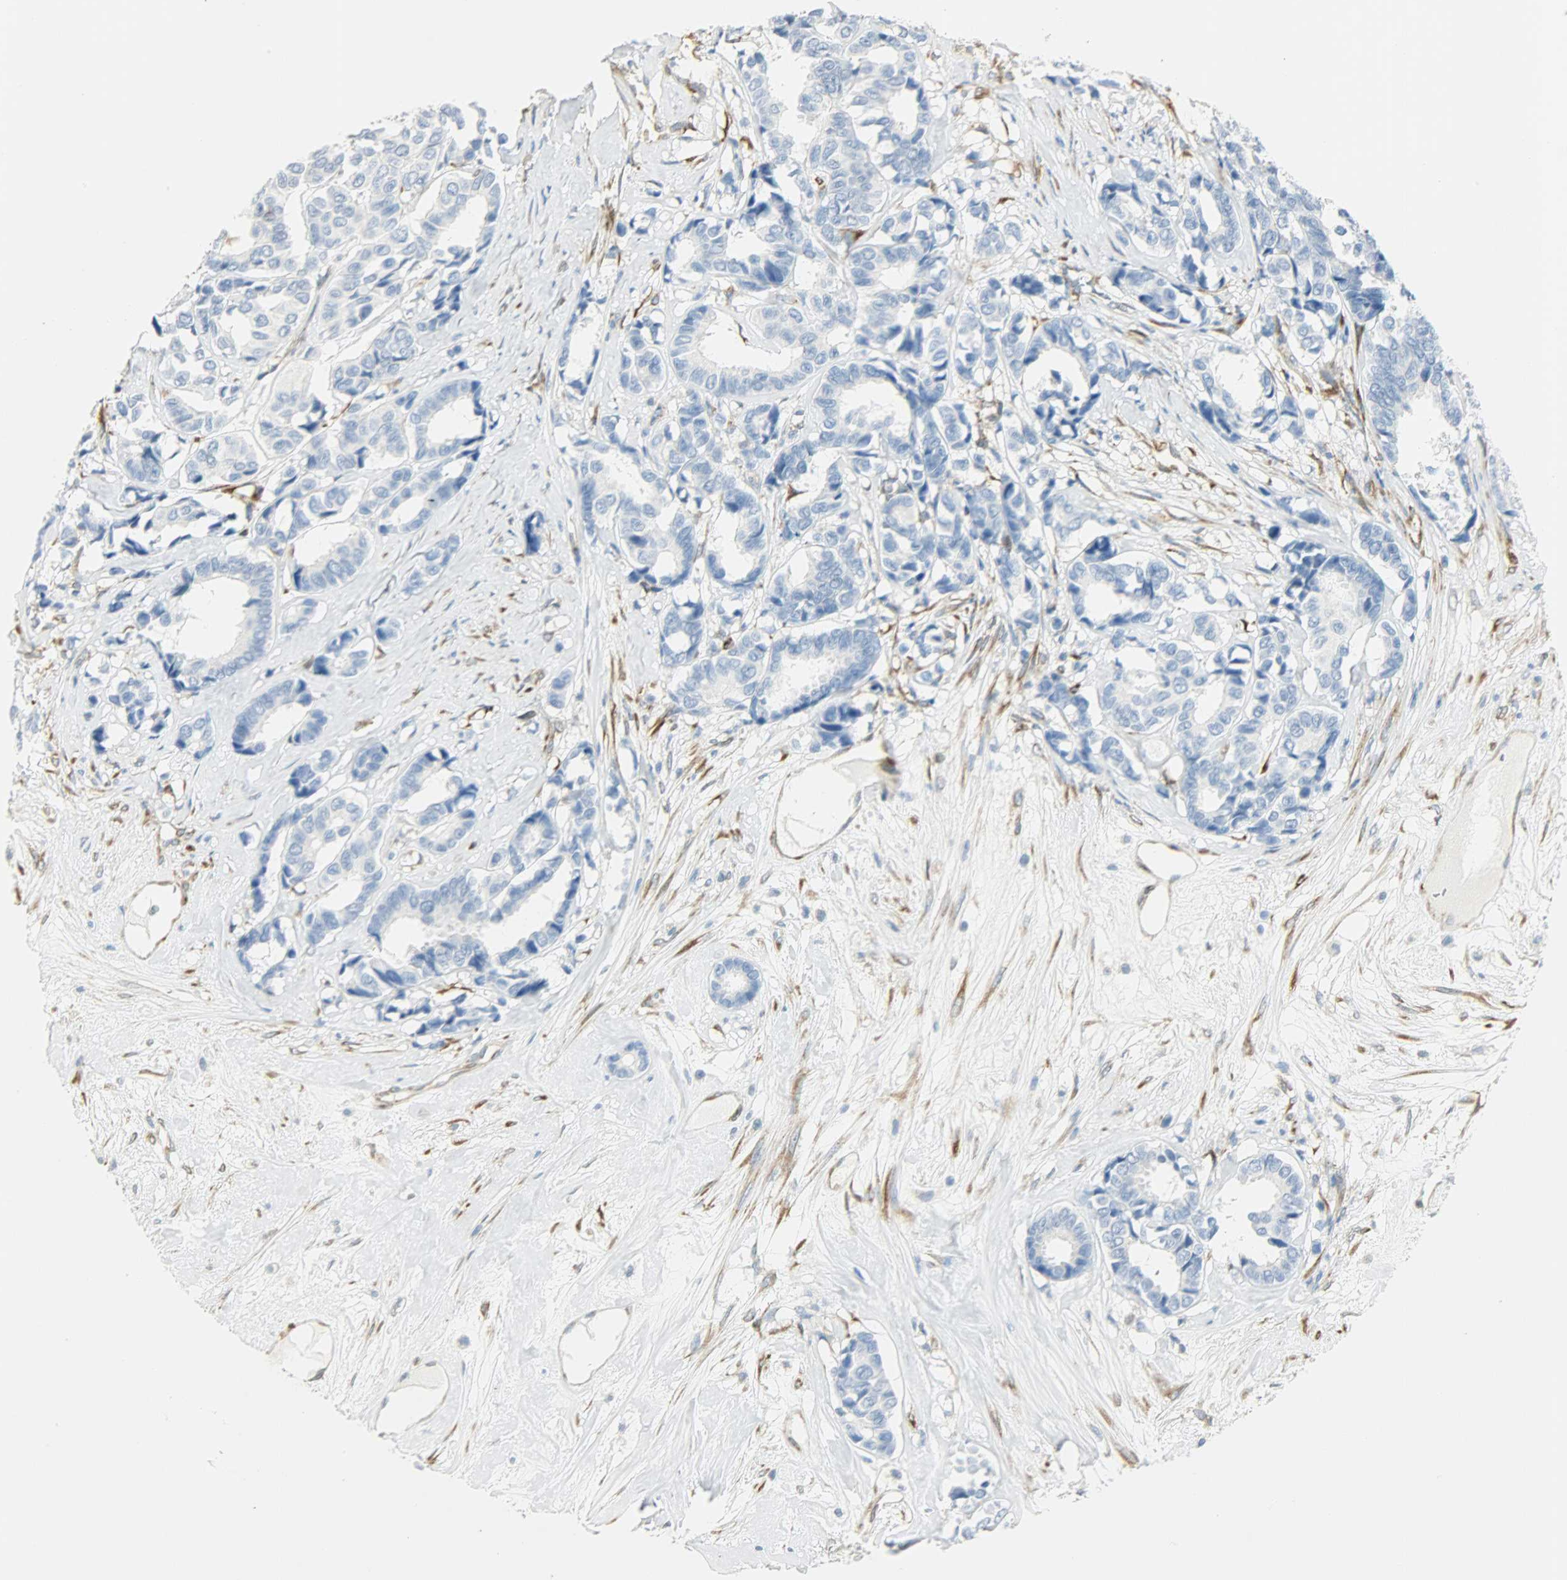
{"staining": {"intensity": "negative", "quantity": "none", "location": "none"}, "tissue": "breast cancer", "cell_type": "Tumor cells", "image_type": "cancer", "snomed": [{"axis": "morphology", "description": "Duct carcinoma"}, {"axis": "topography", "description": "Breast"}], "caption": "Immunohistochemical staining of human intraductal carcinoma (breast) exhibits no significant expression in tumor cells.", "gene": "PKD2", "patient": {"sex": "female", "age": 87}}